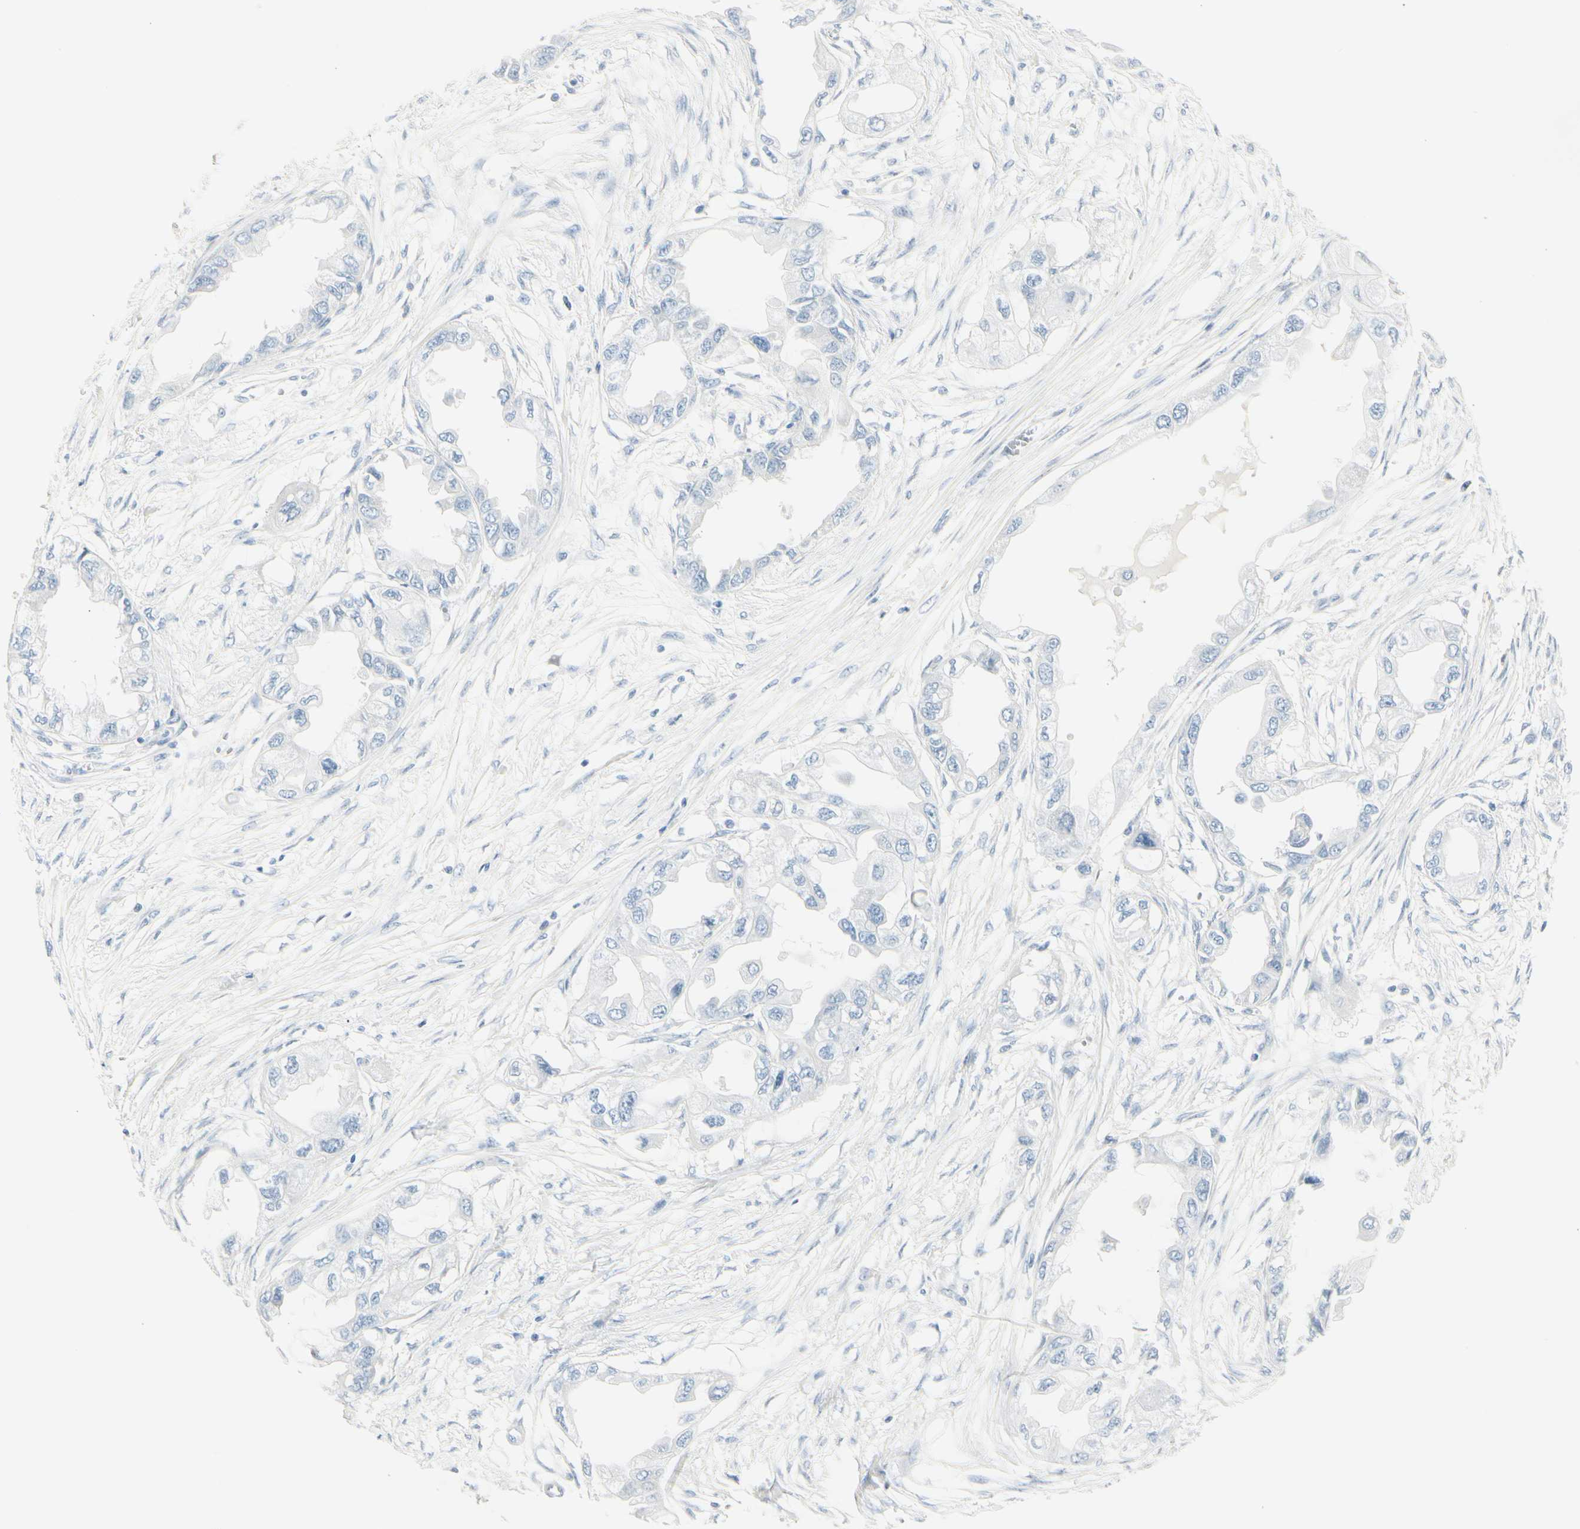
{"staining": {"intensity": "negative", "quantity": "none", "location": "none"}, "tissue": "endometrial cancer", "cell_type": "Tumor cells", "image_type": "cancer", "snomed": [{"axis": "morphology", "description": "Adenocarcinoma, NOS"}, {"axis": "topography", "description": "Endometrium"}], "caption": "Tumor cells show no significant positivity in endometrial cancer. Brightfield microscopy of immunohistochemistry stained with DAB (3,3'-diaminobenzidine) (brown) and hematoxylin (blue), captured at high magnification.", "gene": "CDHR5", "patient": {"sex": "female", "age": 67}}